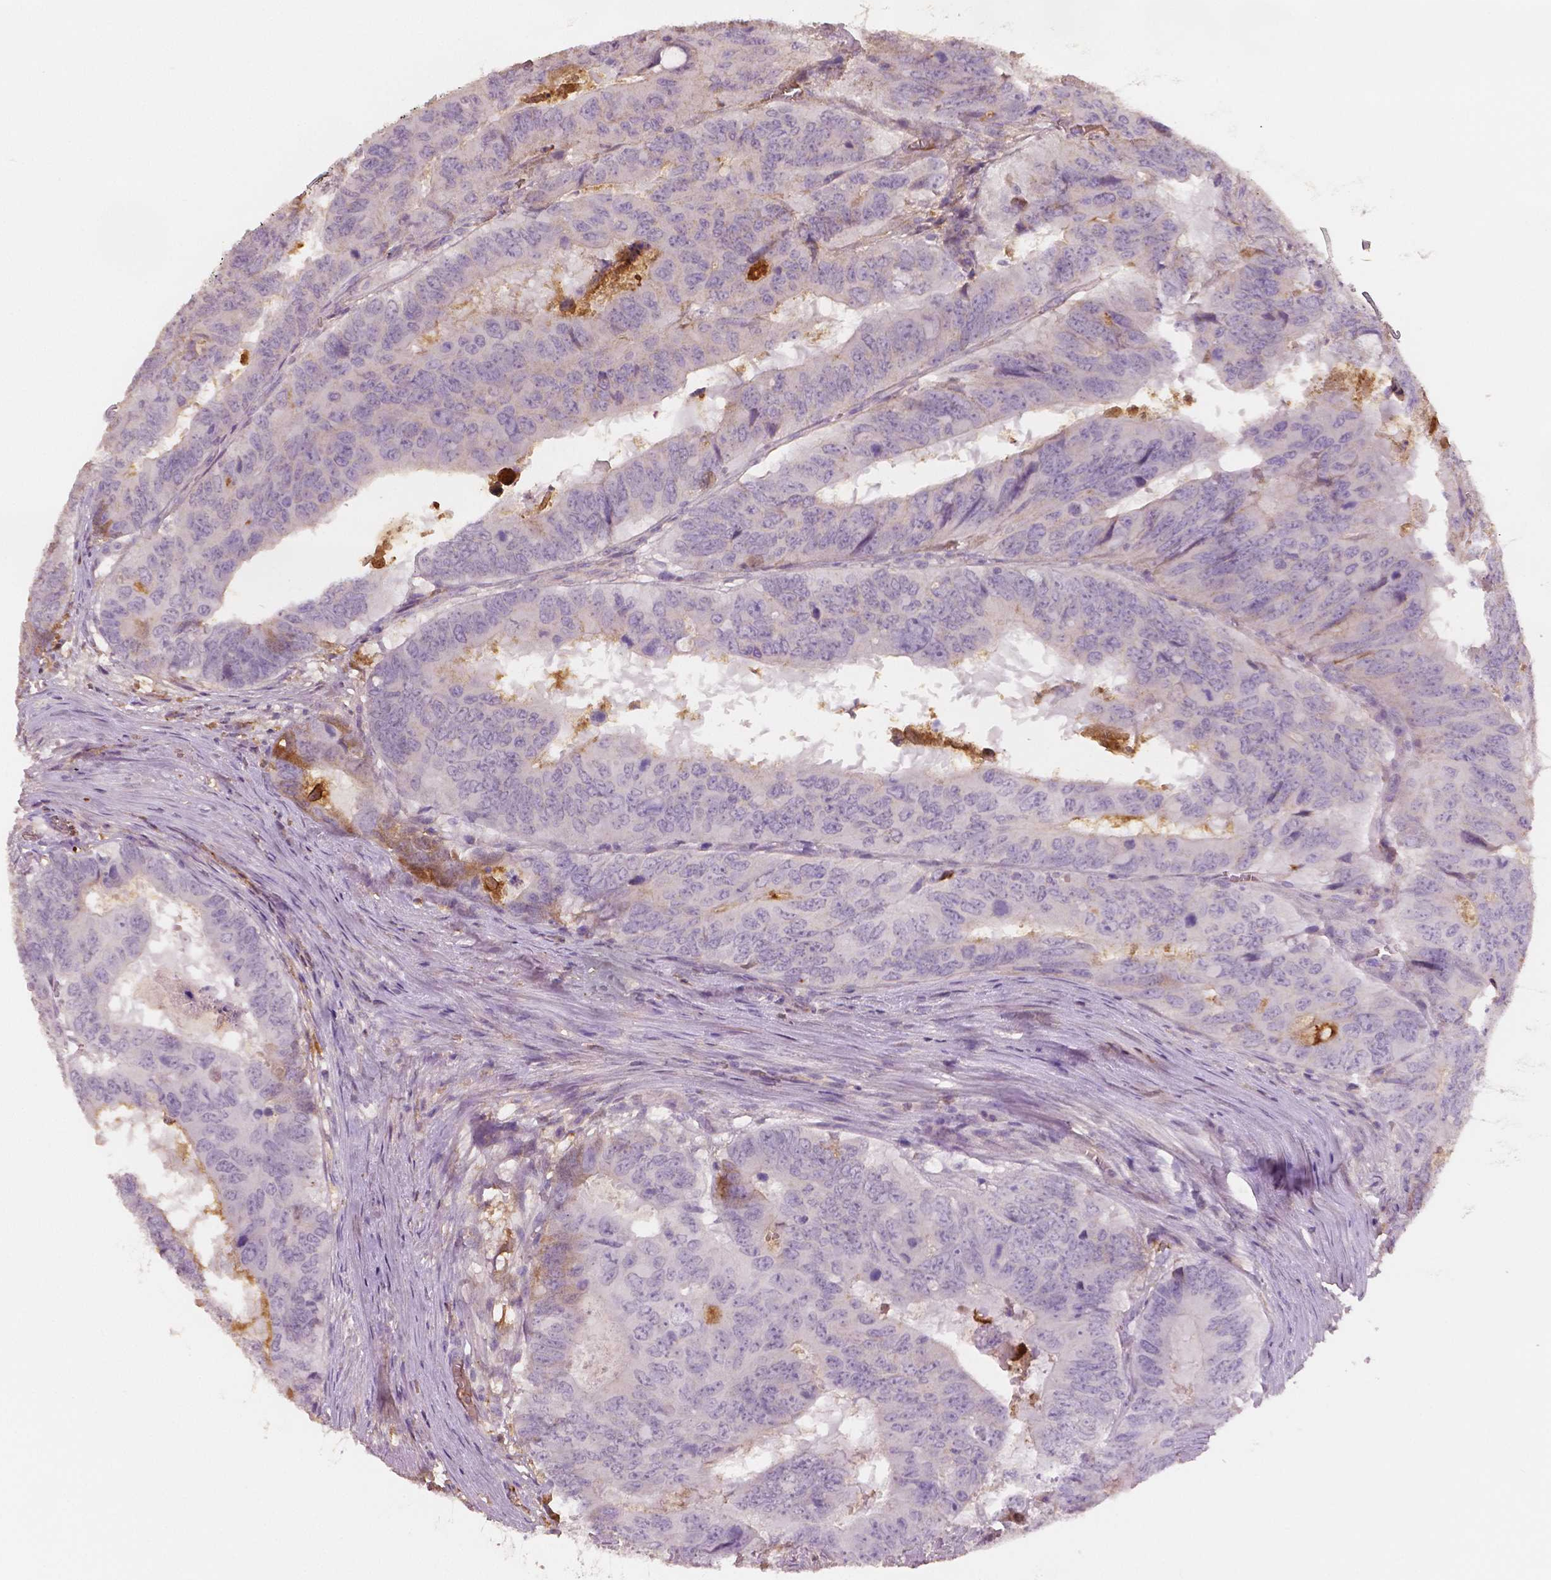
{"staining": {"intensity": "negative", "quantity": "none", "location": "none"}, "tissue": "colorectal cancer", "cell_type": "Tumor cells", "image_type": "cancer", "snomed": [{"axis": "morphology", "description": "Adenocarcinoma, NOS"}, {"axis": "topography", "description": "Colon"}], "caption": "Immunohistochemistry micrograph of human adenocarcinoma (colorectal) stained for a protein (brown), which exhibits no staining in tumor cells.", "gene": "APOA4", "patient": {"sex": "male", "age": 79}}